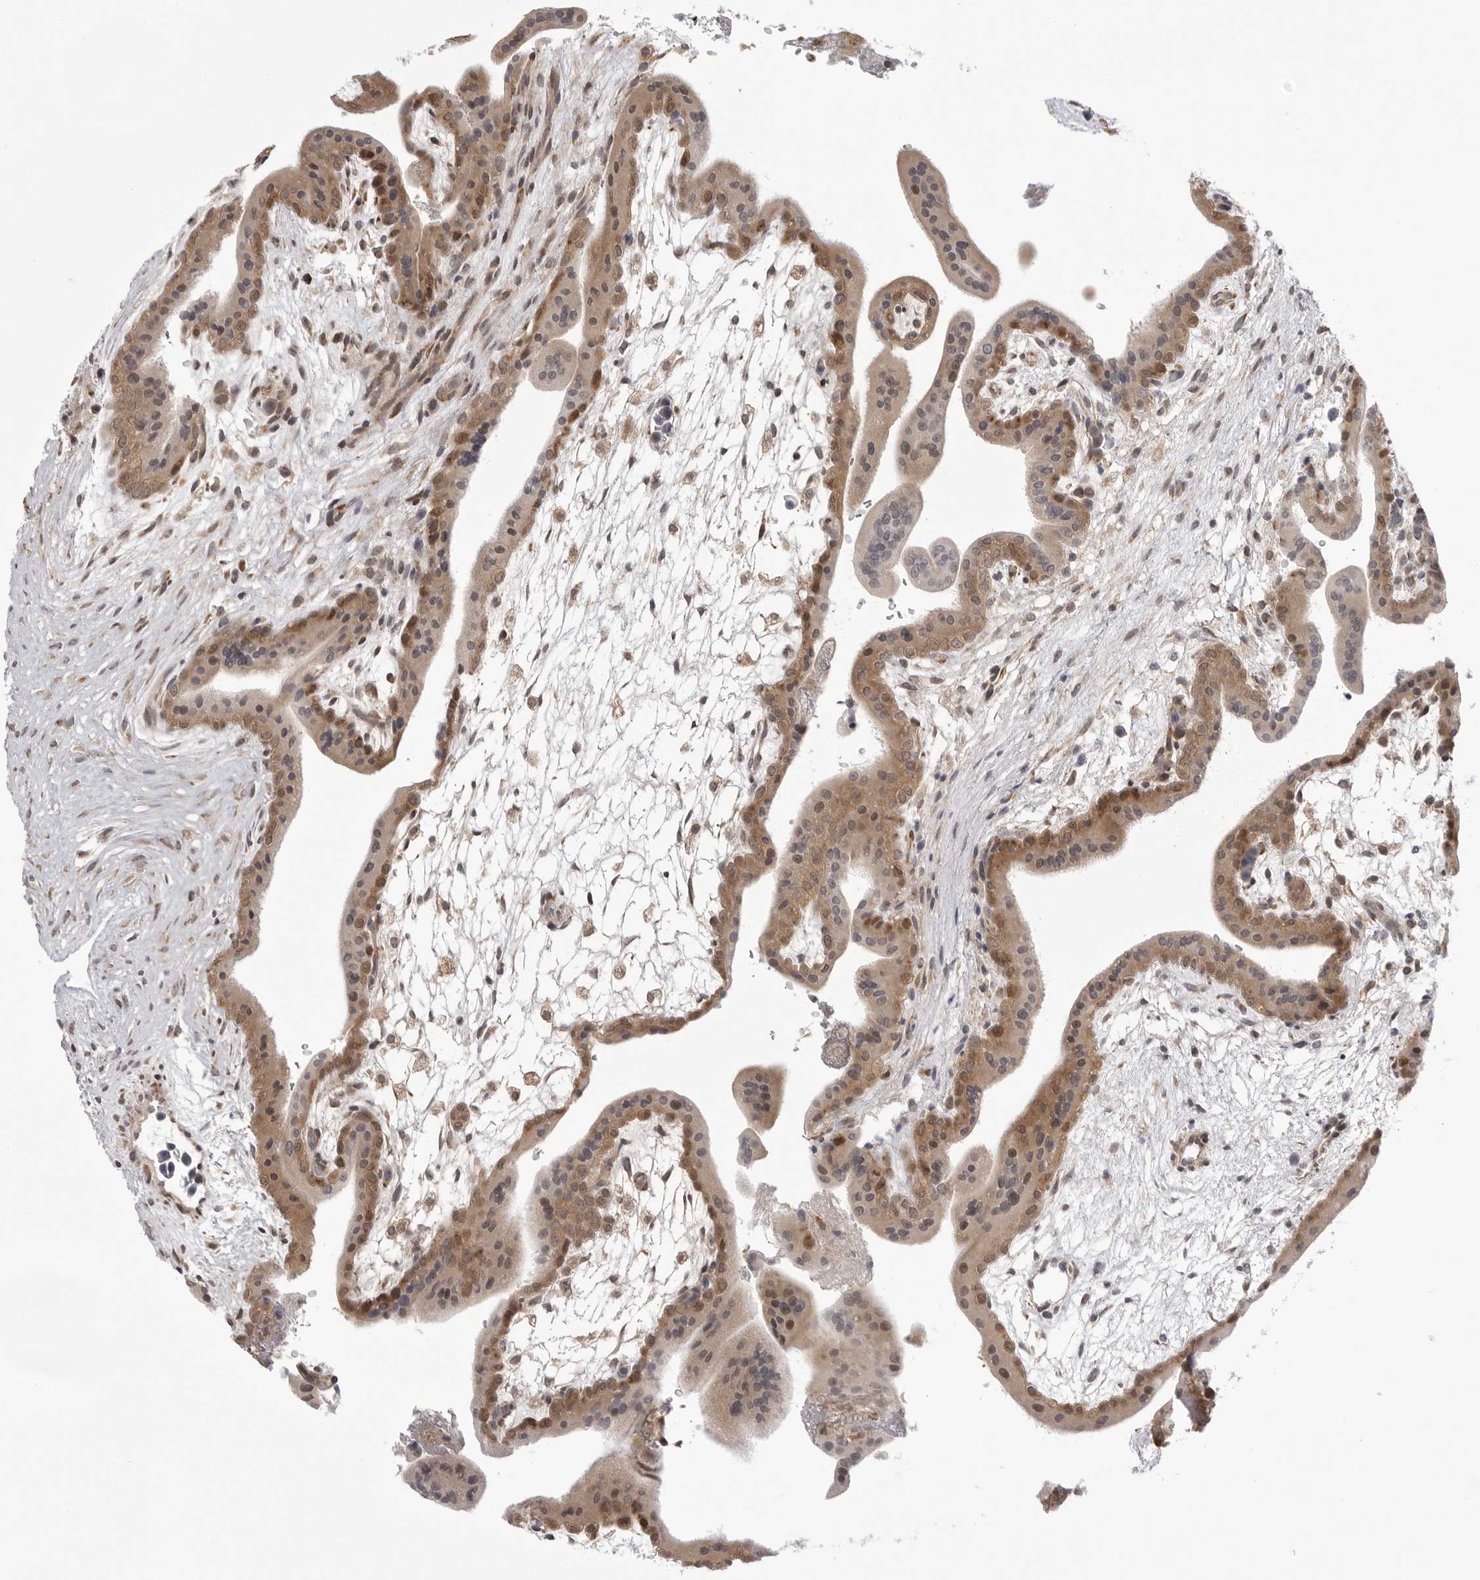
{"staining": {"intensity": "moderate", "quantity": ">75%", "location": "cytoplasmic/membranous"}, "tissue": "placenta", "cell_type": "Trophoblastic cells", "image_type": "normal", "snomed": [{"axis": "morphology", "description": "Normal tissue, NOS"}, {"axis": "topography", "description": "Placenta"}], "caption": "Protein staining reveals moderate cytoplasmic/membranous positivity in about >75% of trophoblastic cells in benign placenta.", "gene": "PTK2B", "patient": {"sex": "female", "age": 35}}